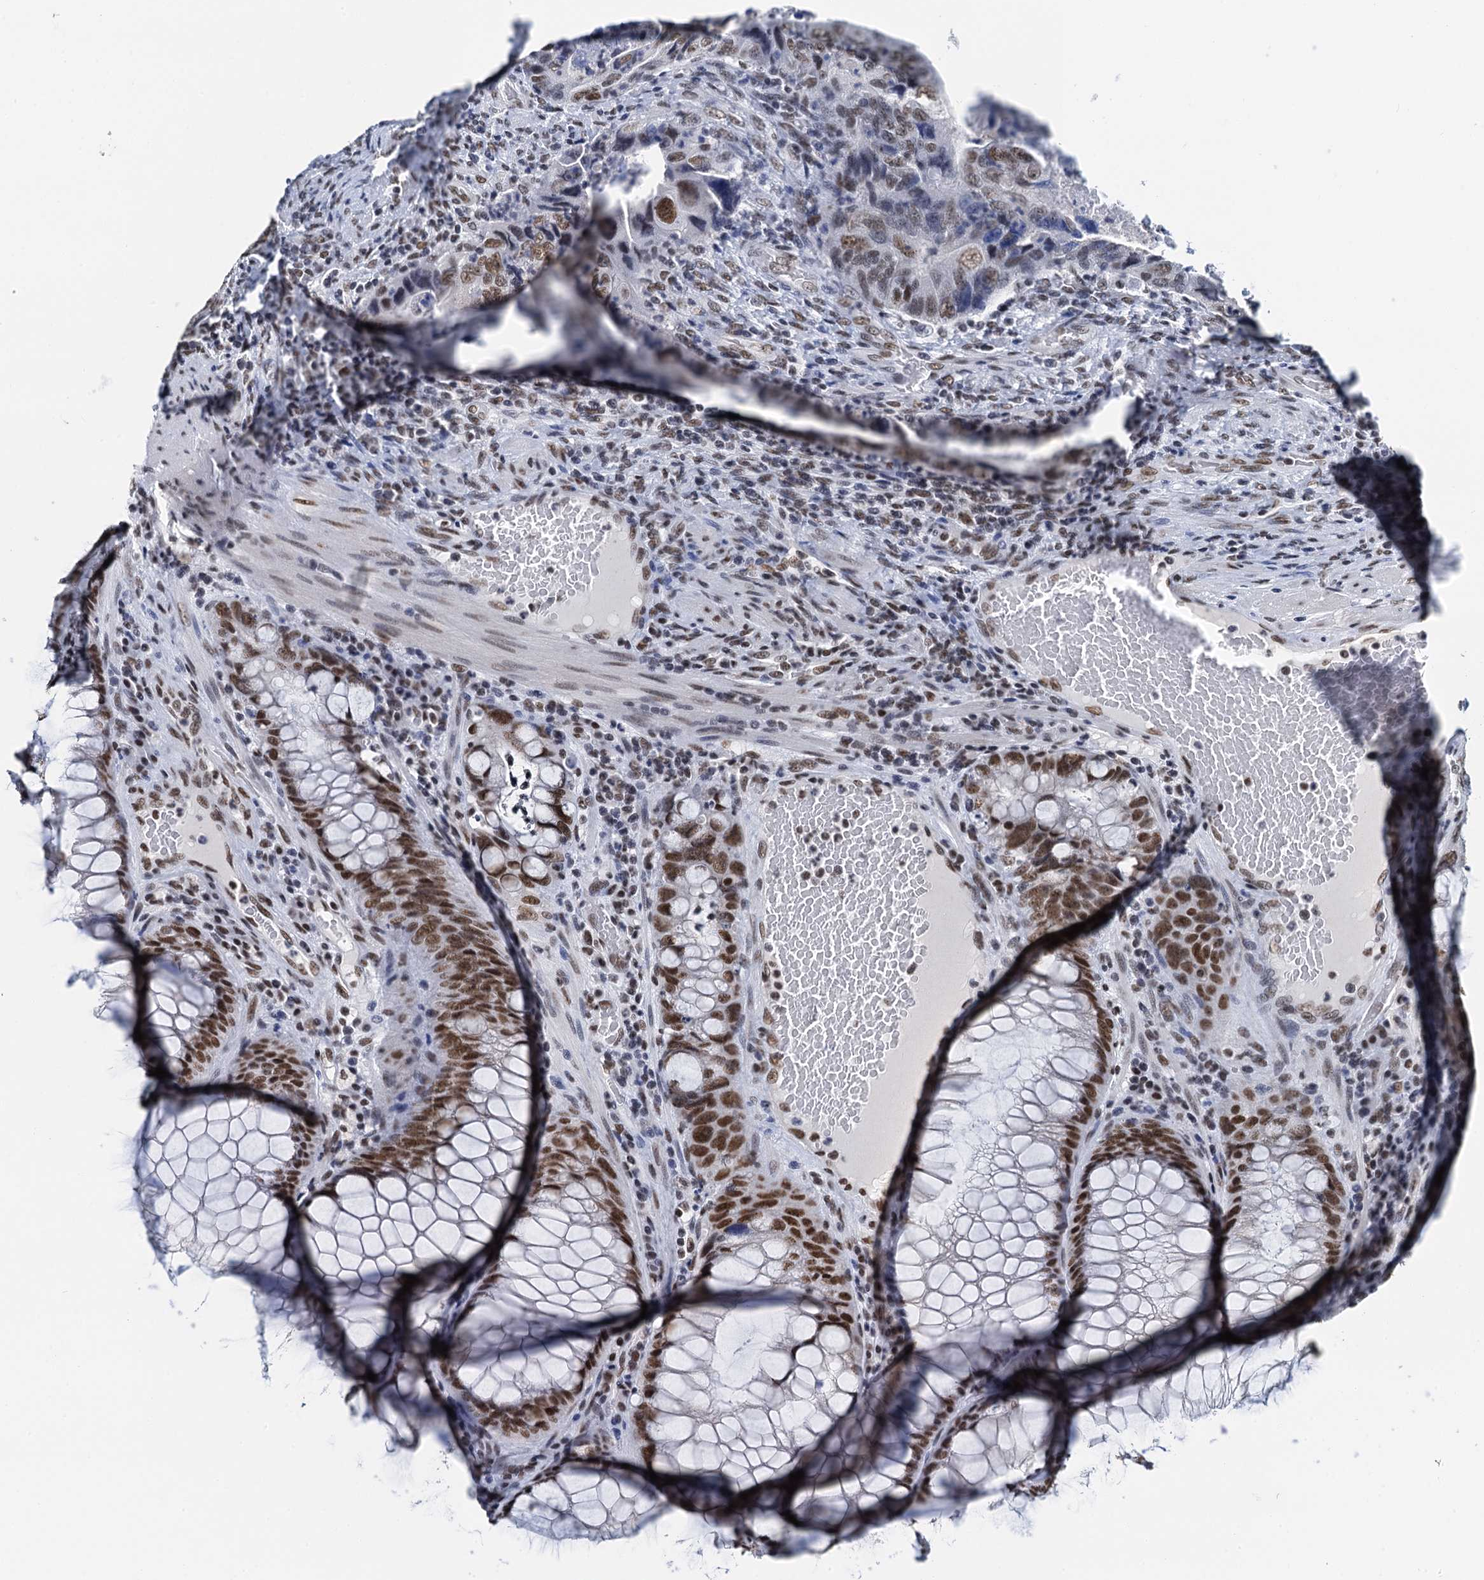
{"staining": {"intensity": "moderate", "quantity": ">75%", "location": "nuclear"}, "tissue": "colorectal cancer", "cell_type": "Tumor cells", "image_type": "cancer", "snomed": [{"axis": "morphology", "description": "Adenocarcinoma, NOS"}, {"axis": "topography", "description": "Rectum"}], "caption": "This is a photomicrograph of immunohistochemistry (IHC) staining of adenocarcinoma (colorectal), which shows moderate staining in the nuclear of tumor cells.", "gene": "SLTM", "patient": {"sex": "male", "age": 63}}